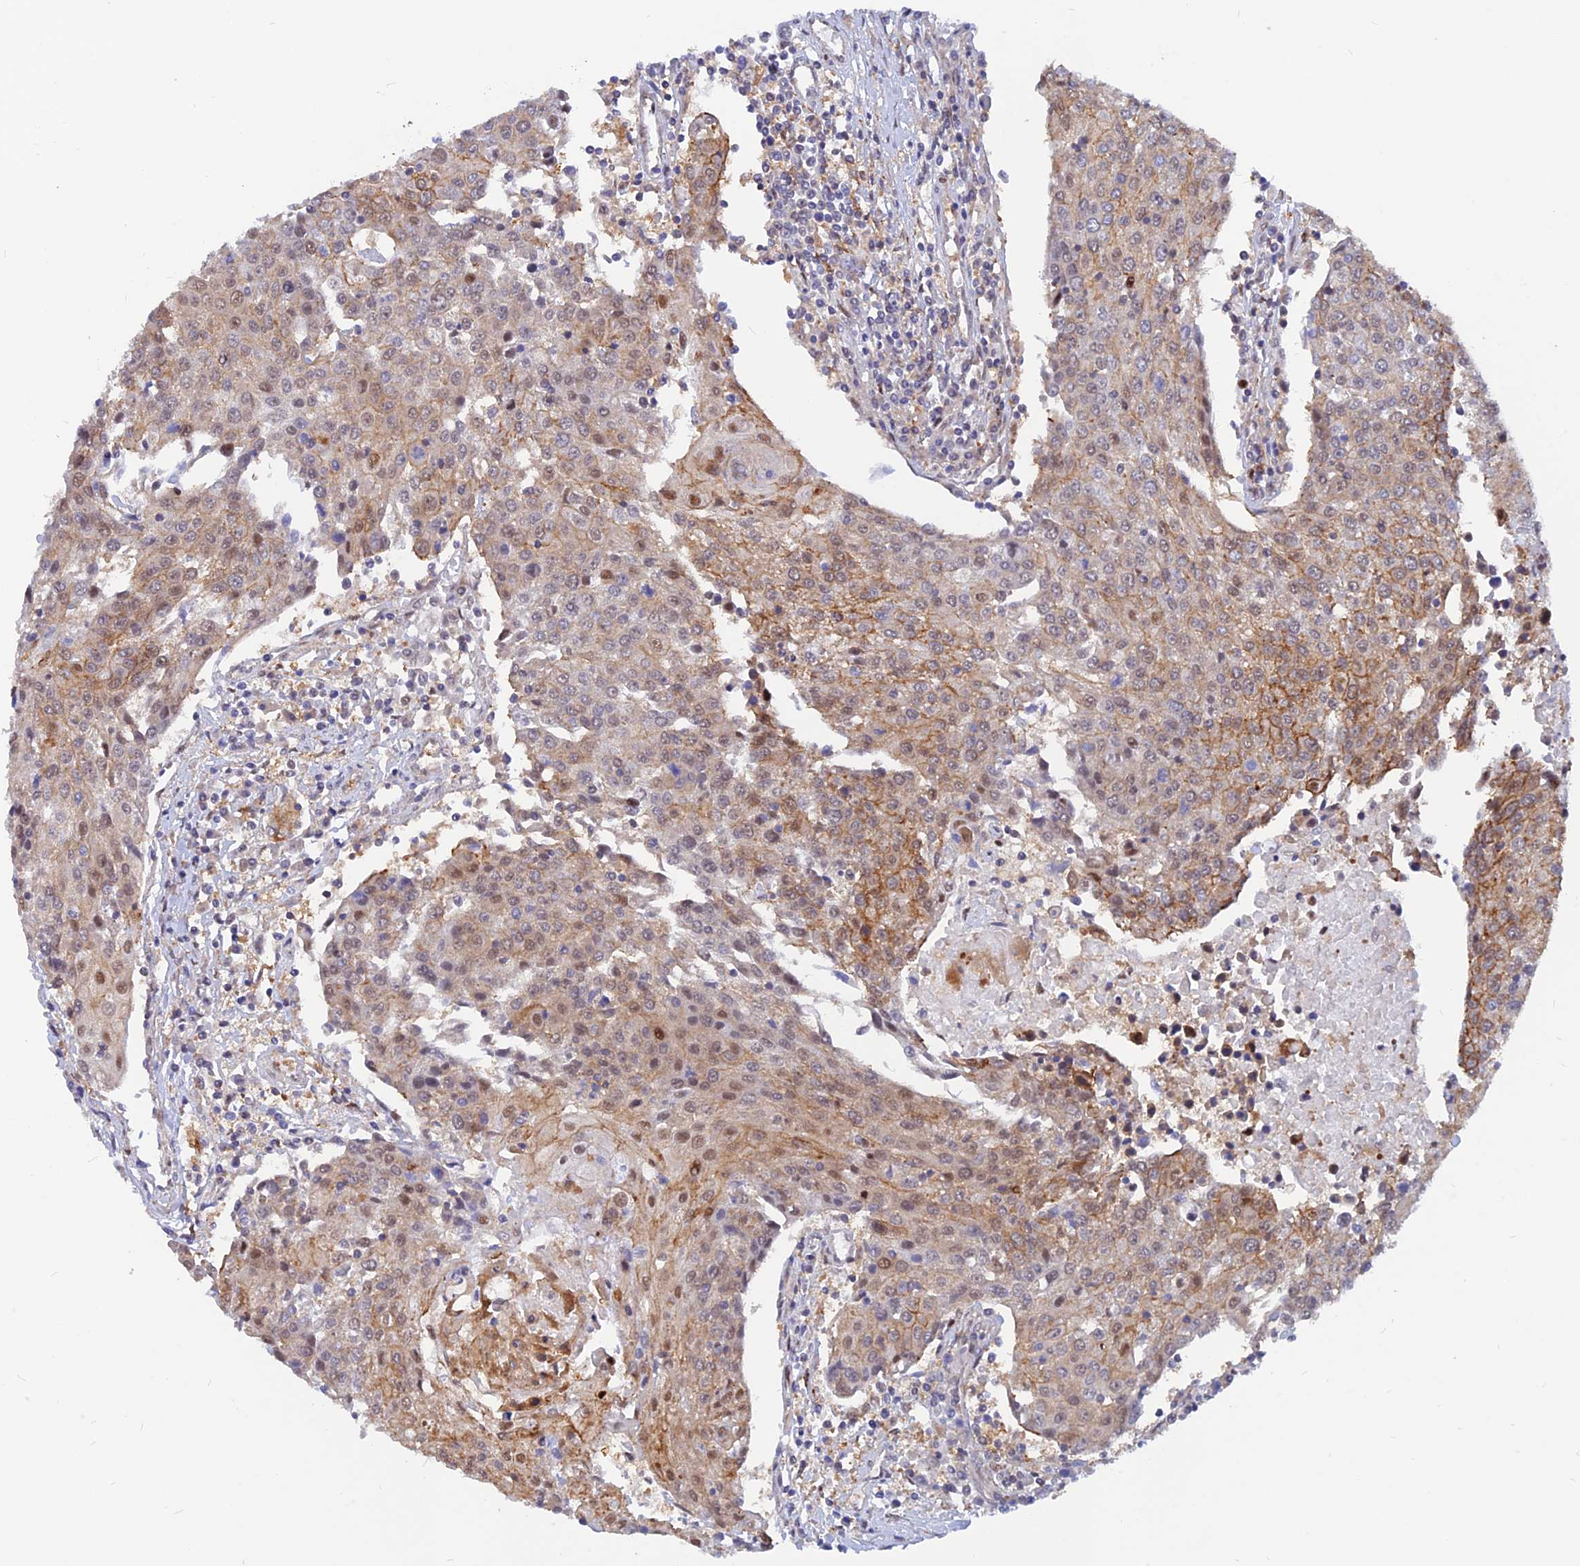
{"staining": {"intensity": "moderate", "quantity": "25%-75%", "location": "cytoplasmic/membranous,nuclear"}, "tissue": "urothelial cancer", "cell_type": "Tumor cells", "image_type": "cancer", "snomed": [{"axis": "morphology", "description": "Urothelial carcinoma, High grade"}, {"axis": "topography", "description": "Urinary bladder"}], "caption": "Immunohistochemistry (IHC) (DAB) staining of human urothelial cancer demonstrates moderate cytoplasmic/membranous and nuclear protein positivity in approximately 25%-75% of tumor cells.", "gene": "DNAJC16", "patient": {"sex": "female", "age": 85}}